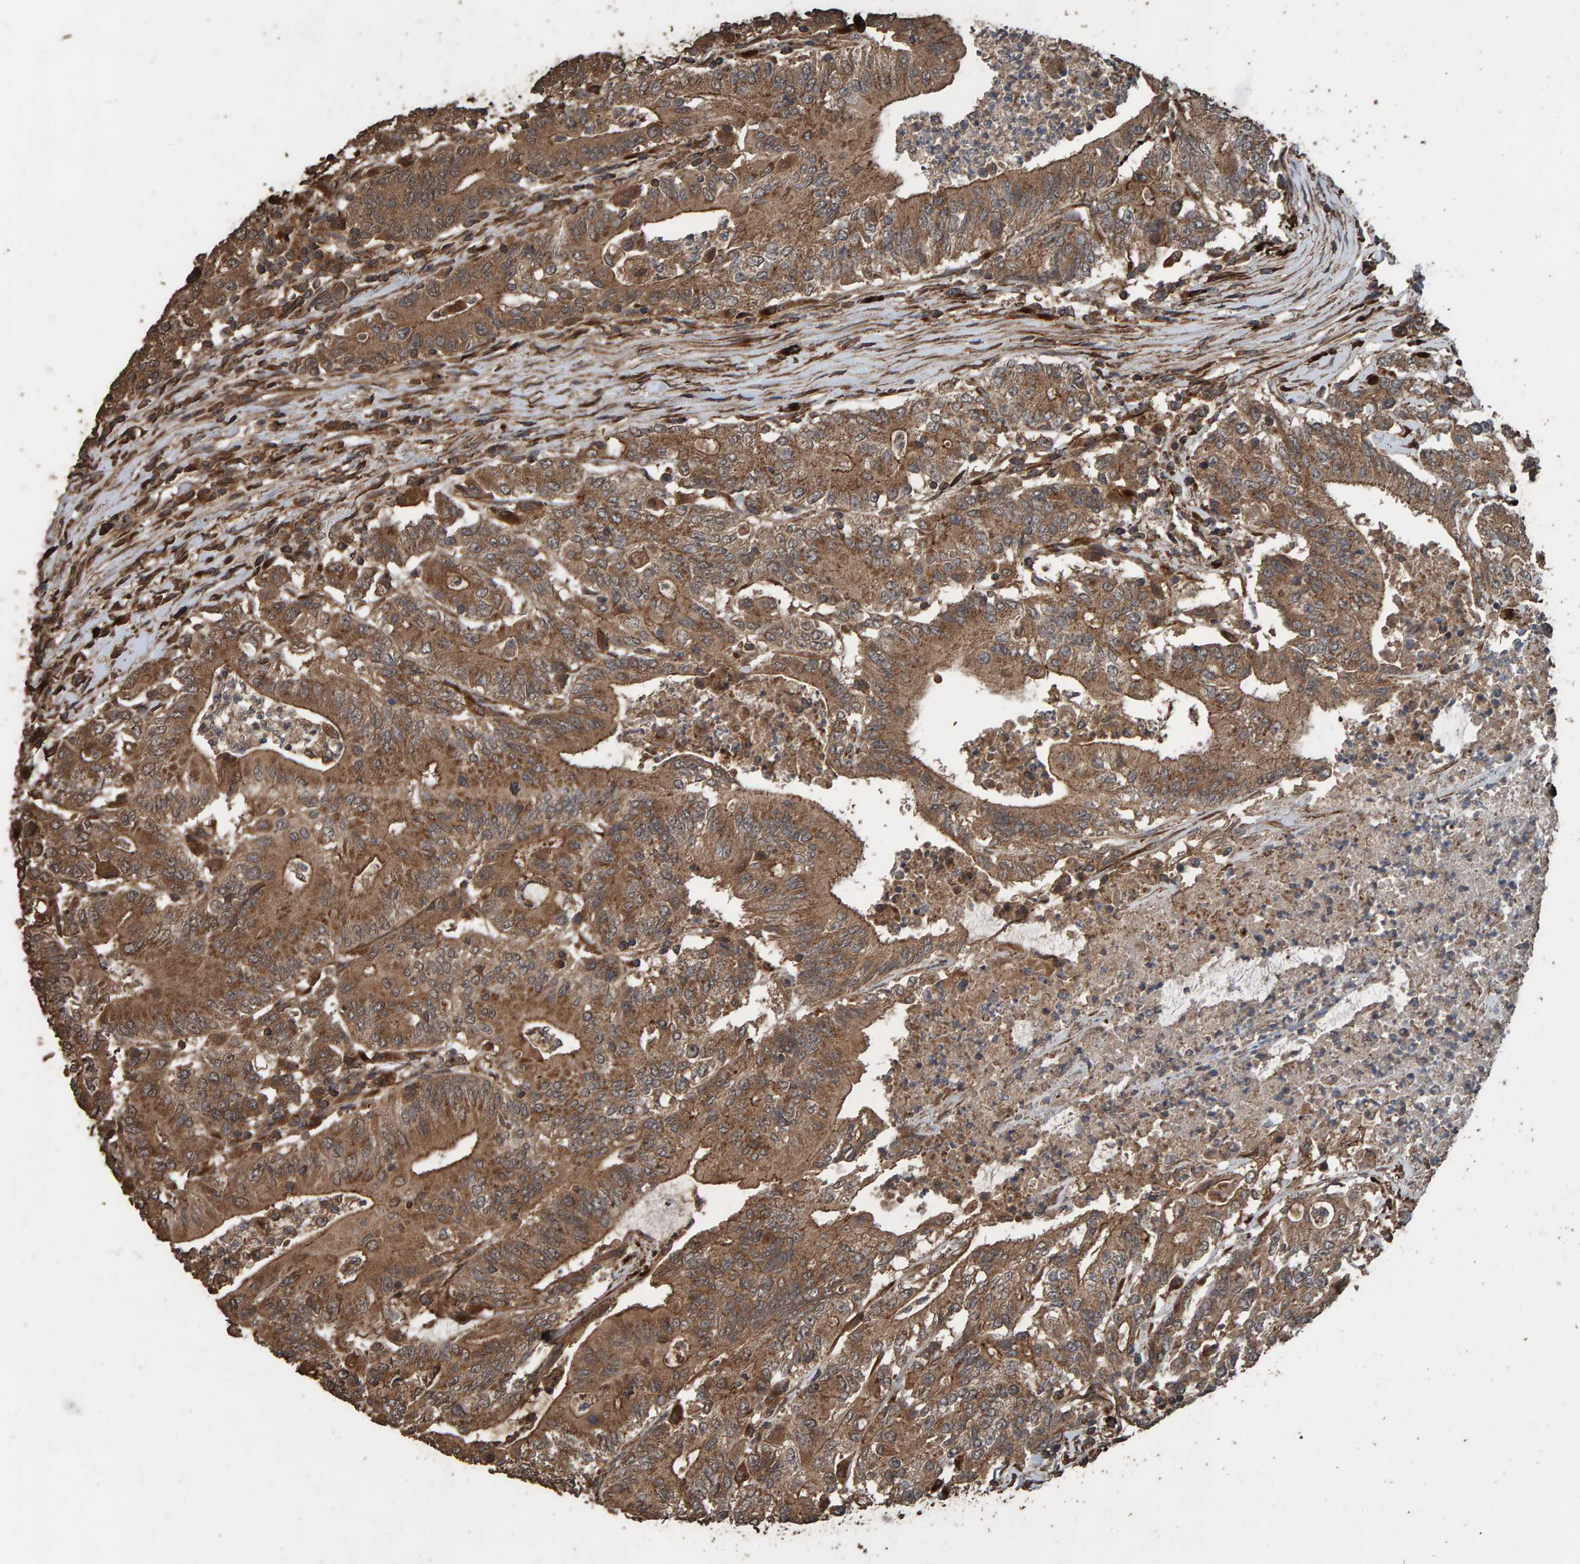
{"staining": {"intensity": "moderate", "quantity": ">75%", "location": "cytoplasmic/membranous"}, "tissue": "colorectal cancer", "cell_type": "Tumor cells", "image_type": "cancer", "snomed": [{"axis": "morphology", "description": "Adenocarcinoma, NOS"}, {"axis": "topography", "description": "Colon"}], "caption": "The image displays staining of adenocarcinoma (colorectal), revealing moderate cytoplasmic/membranous protein staining (brown color) within tumor cells.", "gene": "DUS1L", "patient": {"sex": "female", "age": 77}}